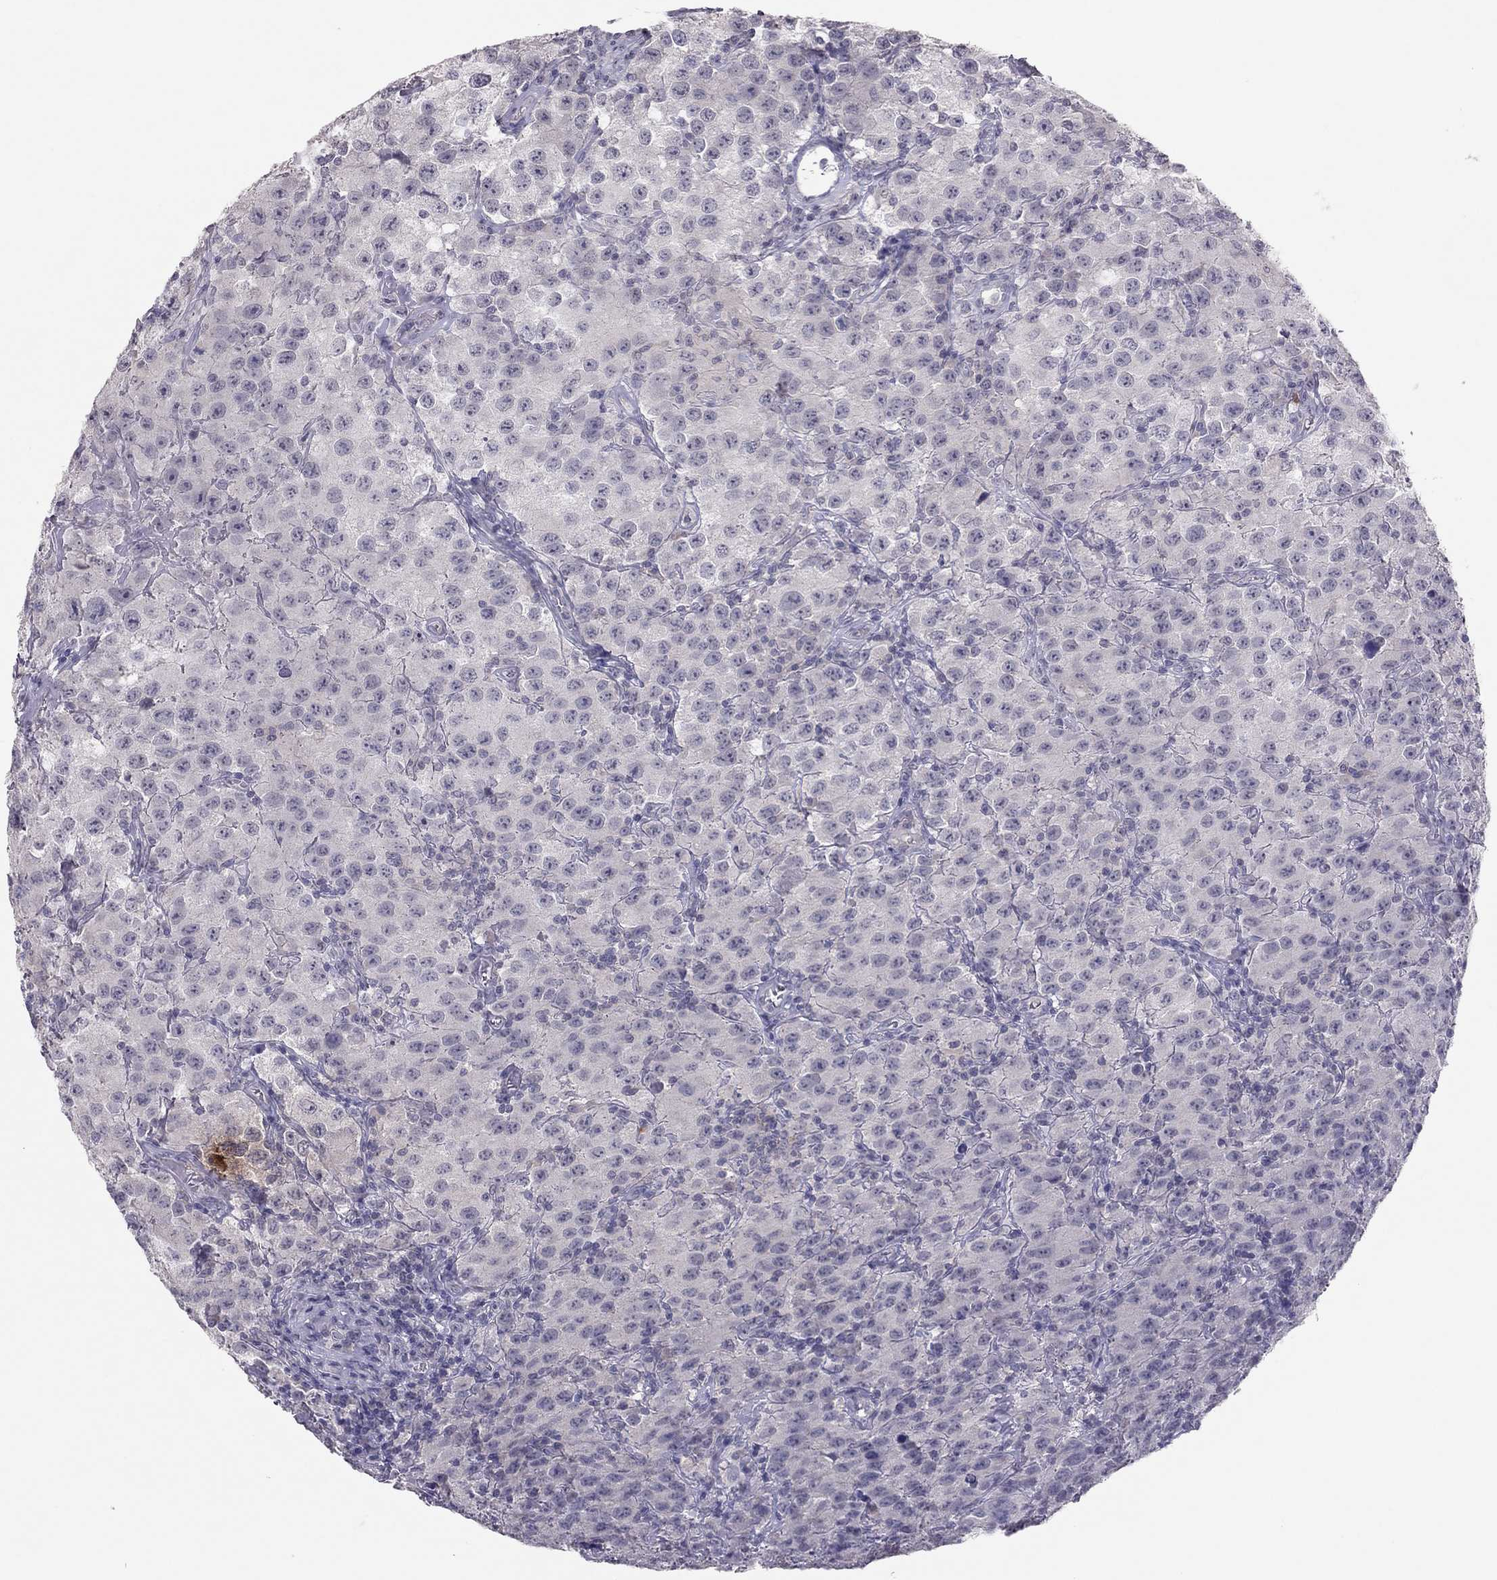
{"staining": {"intensity": "negative", "quantity": "none", "location": "none"}, "tissue": "testis cancer", "cell_type": "Tumor cells", "image_type": "cancer", "snomed": [{"axis": "morphology", "description": "Seminoma, NOS"}, {"axis": "topography", "description": "Testis"}], "caption": "Immunohistochemical staining of seminoma (testis) reveals no significant staining in tumor cells.", "gene": "ADORA2A", "patient": {"sex": "male", "age": 52}}